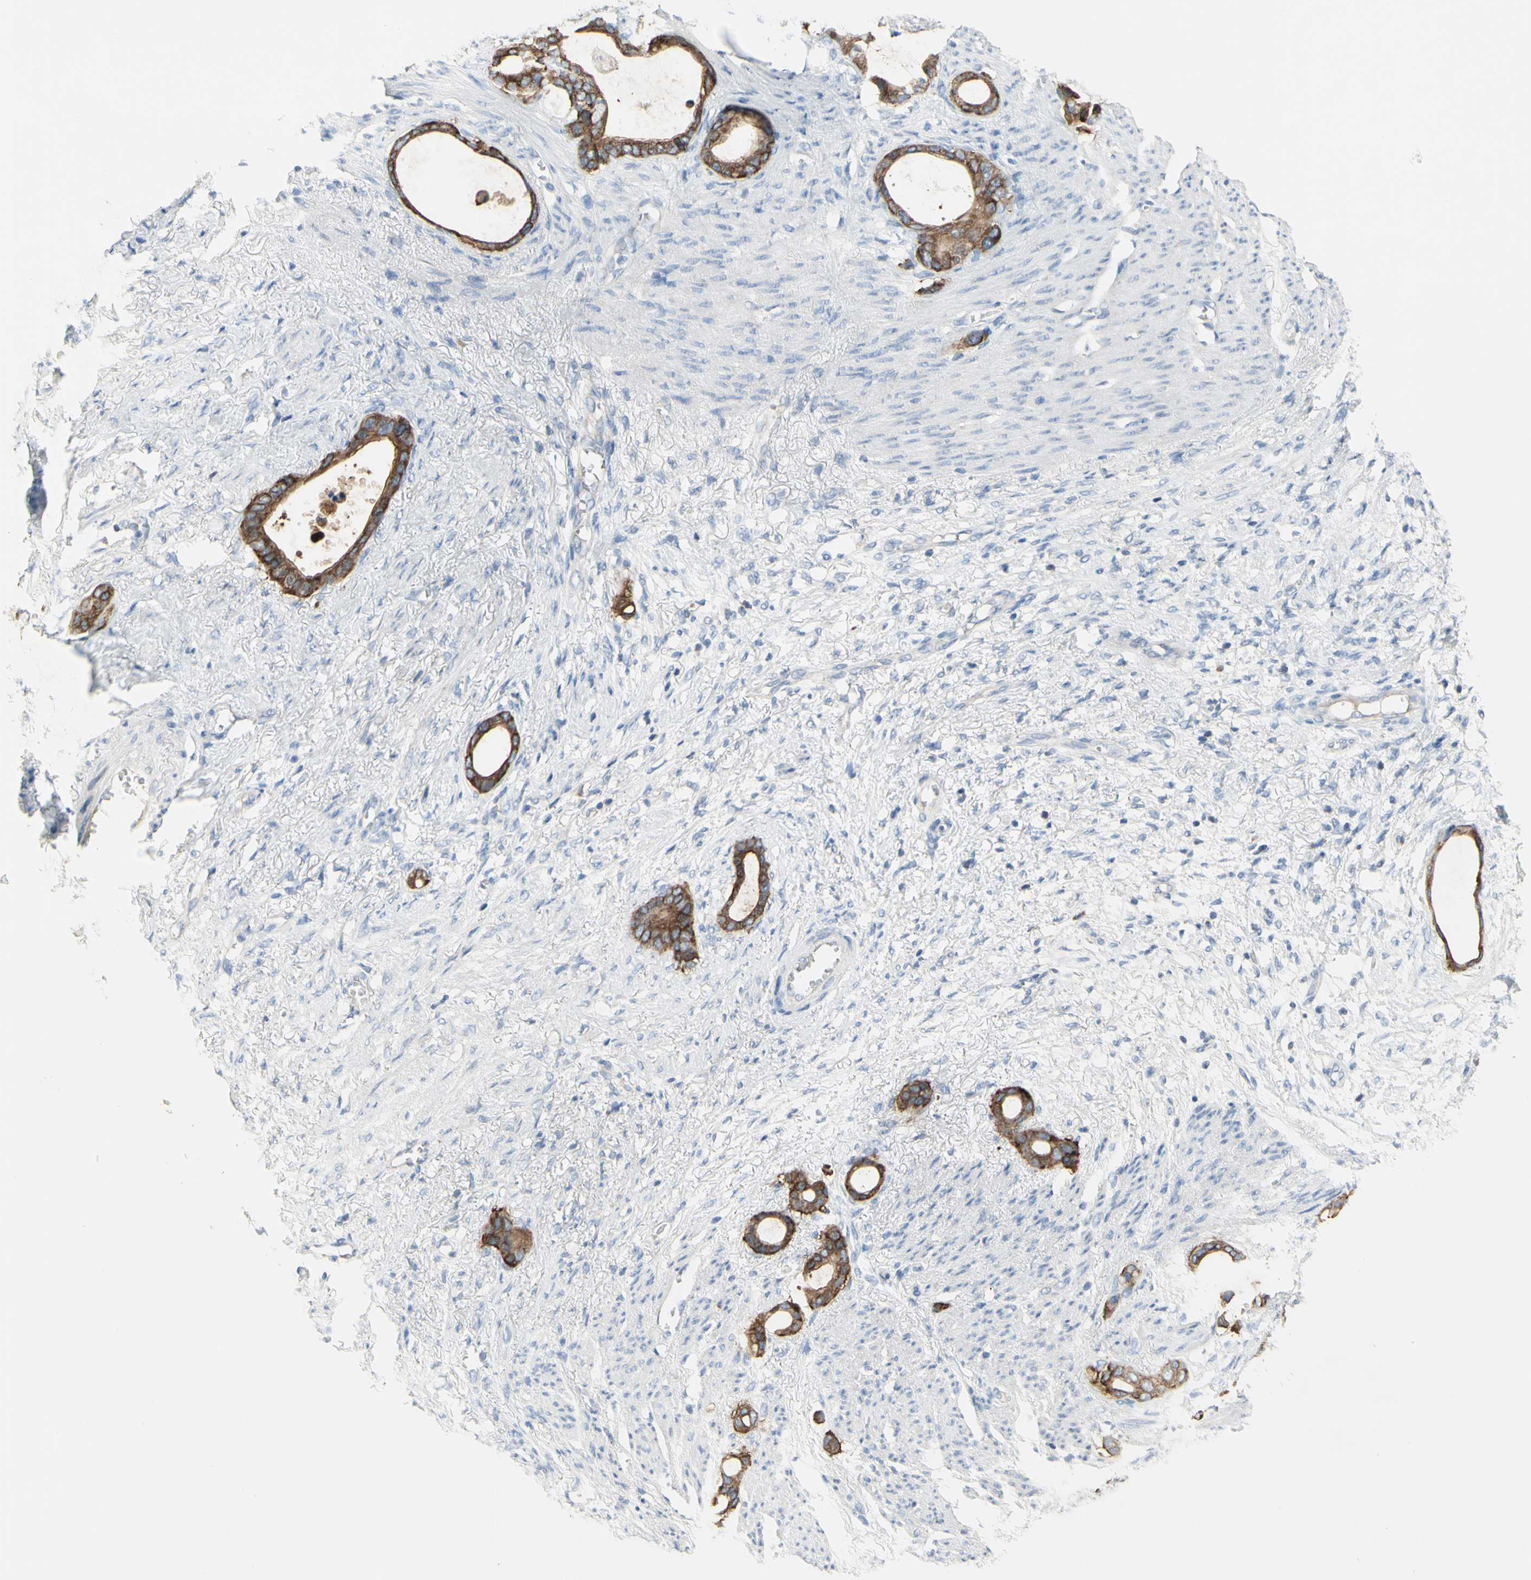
{"staining": {"intensity": "moderate", "quantity": ">75%", "location": "cytoplasmic/membranous"}, "tissue": "stomach cancer", "cell_type": "Tumor cells", "image_type": "cancer", "snomed": [{"axis": "morphology", "description": "Adenocarcinoma, NOS"}, {"axis": "topography", "description": "Stomach"}], "caption": "High-magnification brightfield microscopy of stomach cancer stained with DAB (brown) and counterstained with hematoxylin (blue). tumor cells exhibit moderate cytoplasmic/membranous staining is appreciated in approximately>75% of cells. (DAB IHC with brightfield microscopy, high magnification).", "gene": "MUC1", "patient": {"sex": "female", "age": 75}}